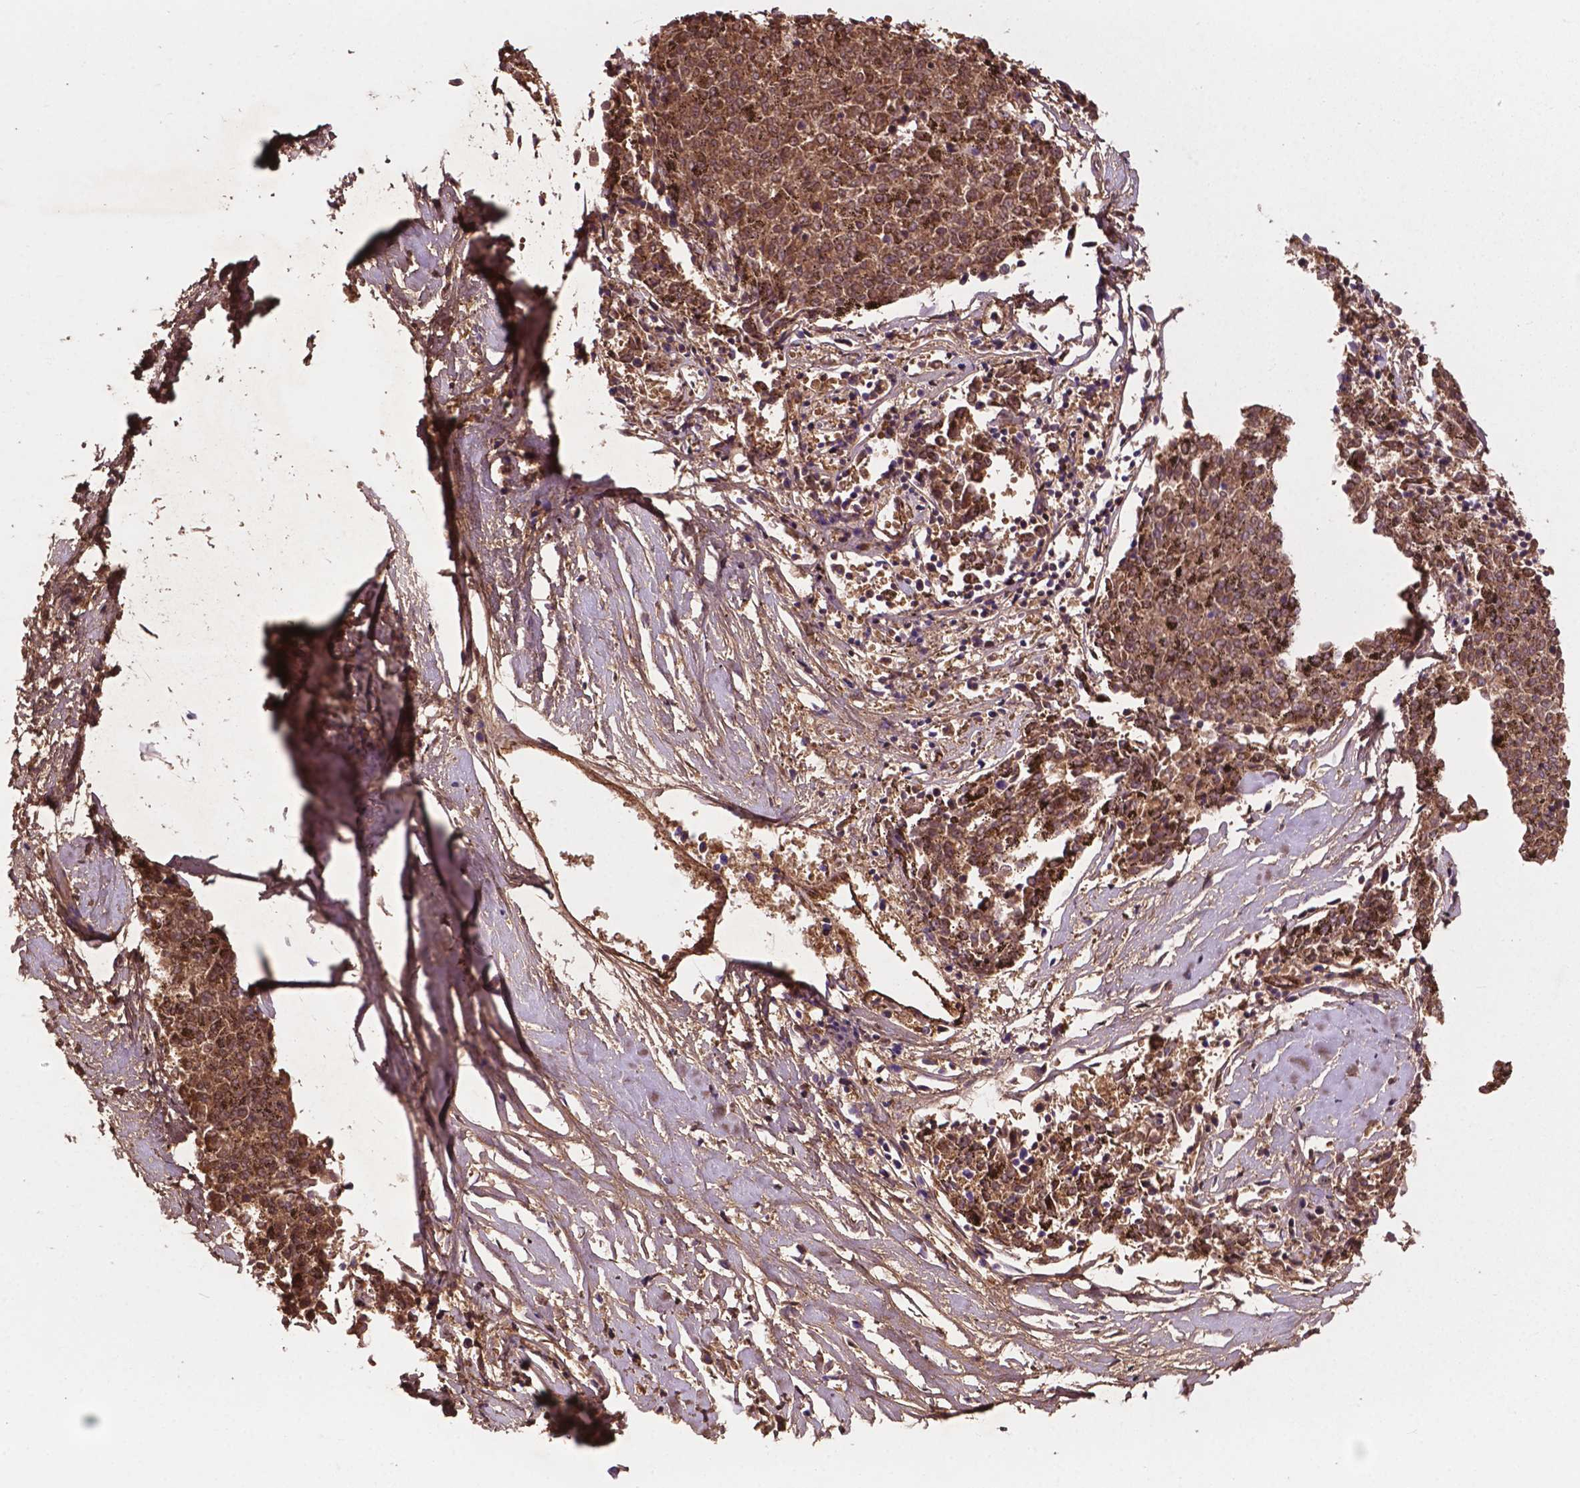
{"staining": {"intensity": "moderate", "quantity": ">75%", "location": "cytoplasmic/membranous"}, "tissue": "melanoma", "cell_type": "Tumor cells", "image_type": "cancer", "snomed": [{"axis": "morphology", "description": "Malignant melanoma, NOS"}, {"axis": "topography", "description": "Skin"}], "caption": "Immunohistochemistry (IHC) (DAB (3,3'-diaminobenzidine)) staining of melanoma reveals moderate cytoplasmic/membranous protein positivity in about >75% of tumor cells. (Brightfield microscopy of DAB IHC at high magnification).", "gene": "GJA9", "patient": {"sex": "female", "age": 72}}